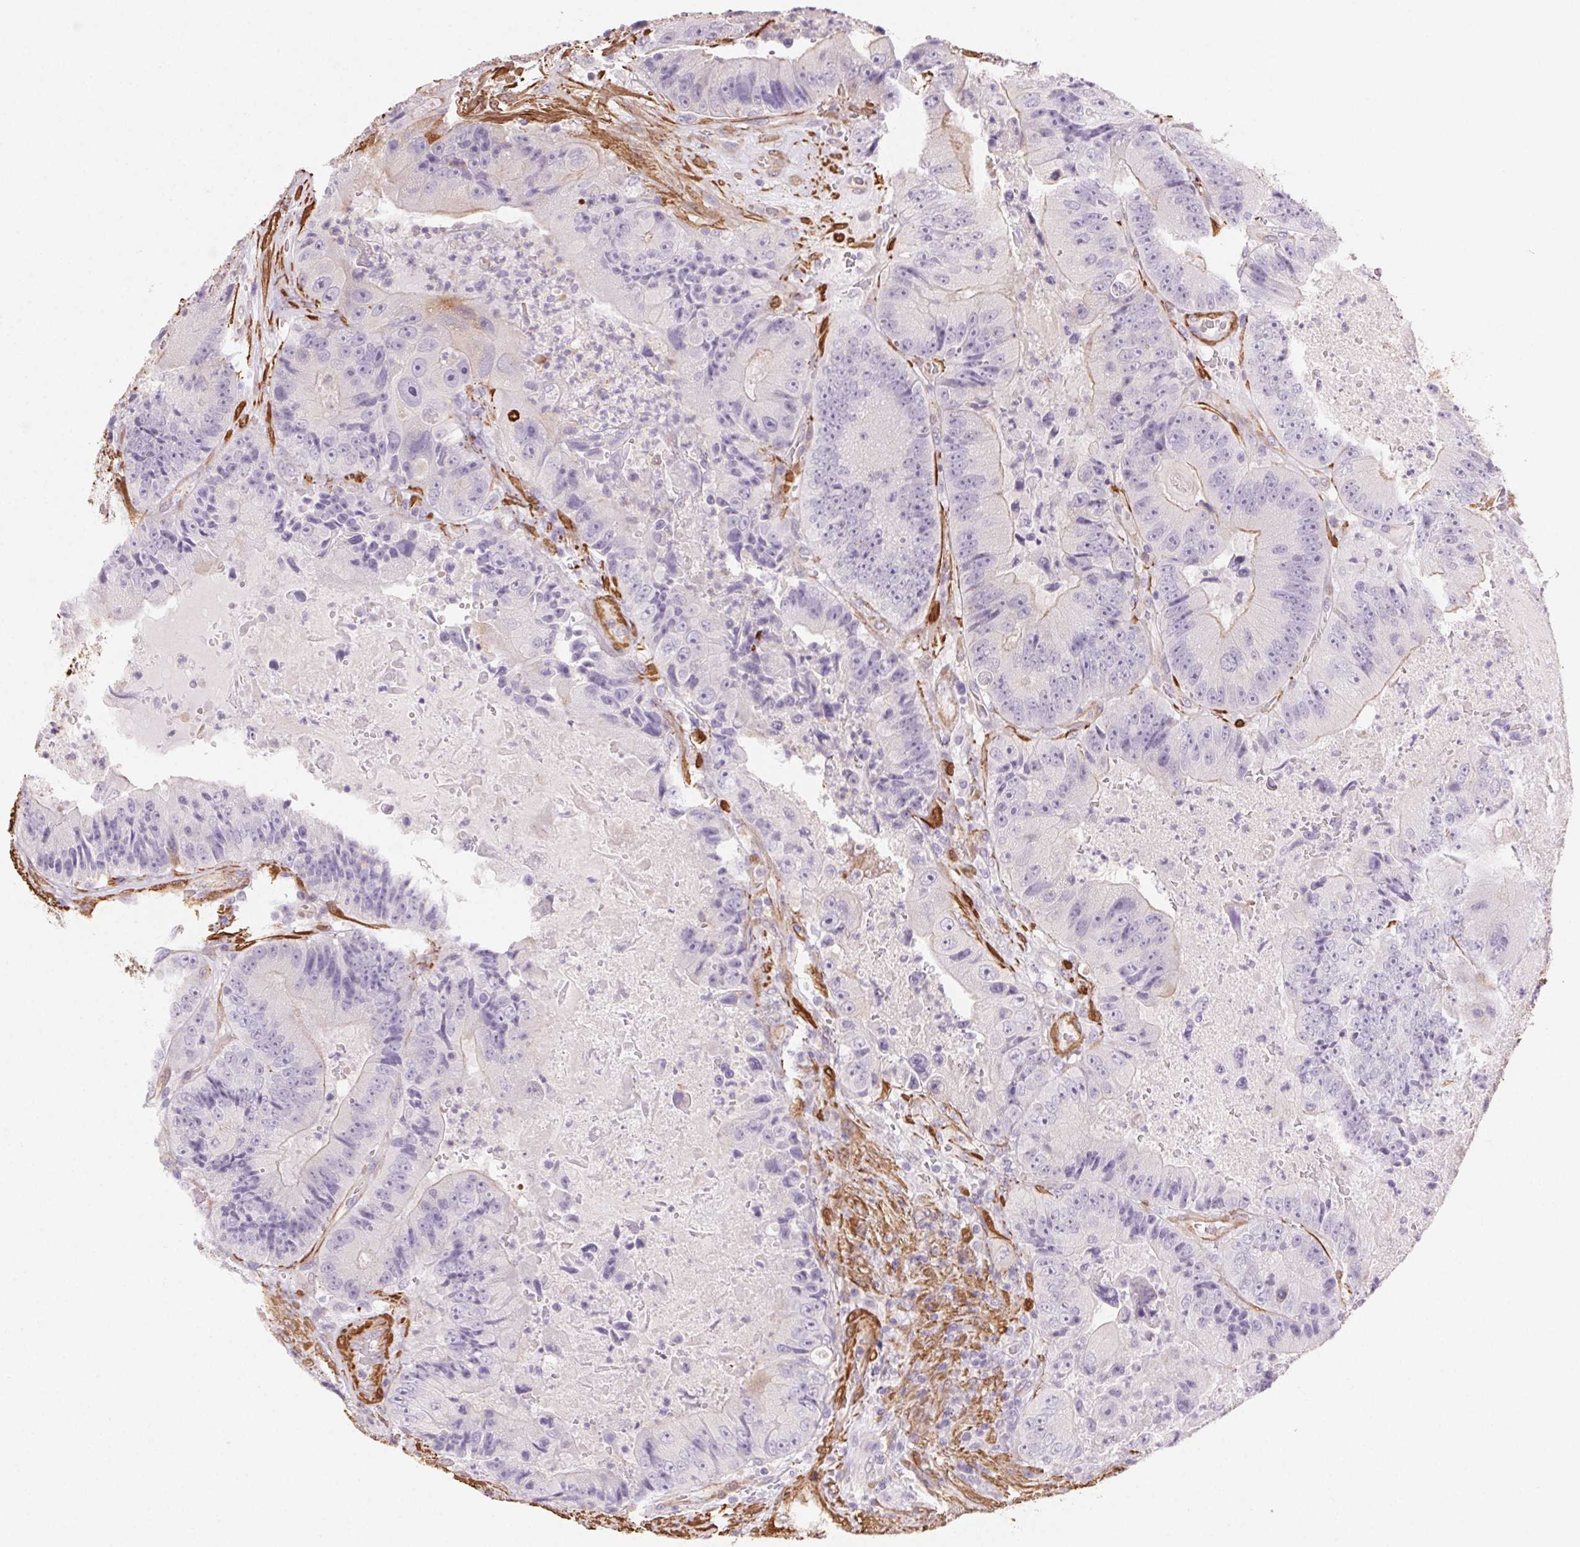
{"staining": {"intensity": "negative", "quantity": "none", "location": "none"}, "tissue": "colorectal cancer", "cell_type": "Tumor cells", "image_type": "cancer", "snomed": [{"axis": "morphology", "description": "Adenocarcinoma, NOS"}, {"axis": "topography", "description": "Colon"}], "caption": "Colorectal adenocarcinoma was stained to show a protein in brown. There is no significant staining in tumor cells.", "gene": "GPX8", "patient": {"sex": "female", "age": 86}}